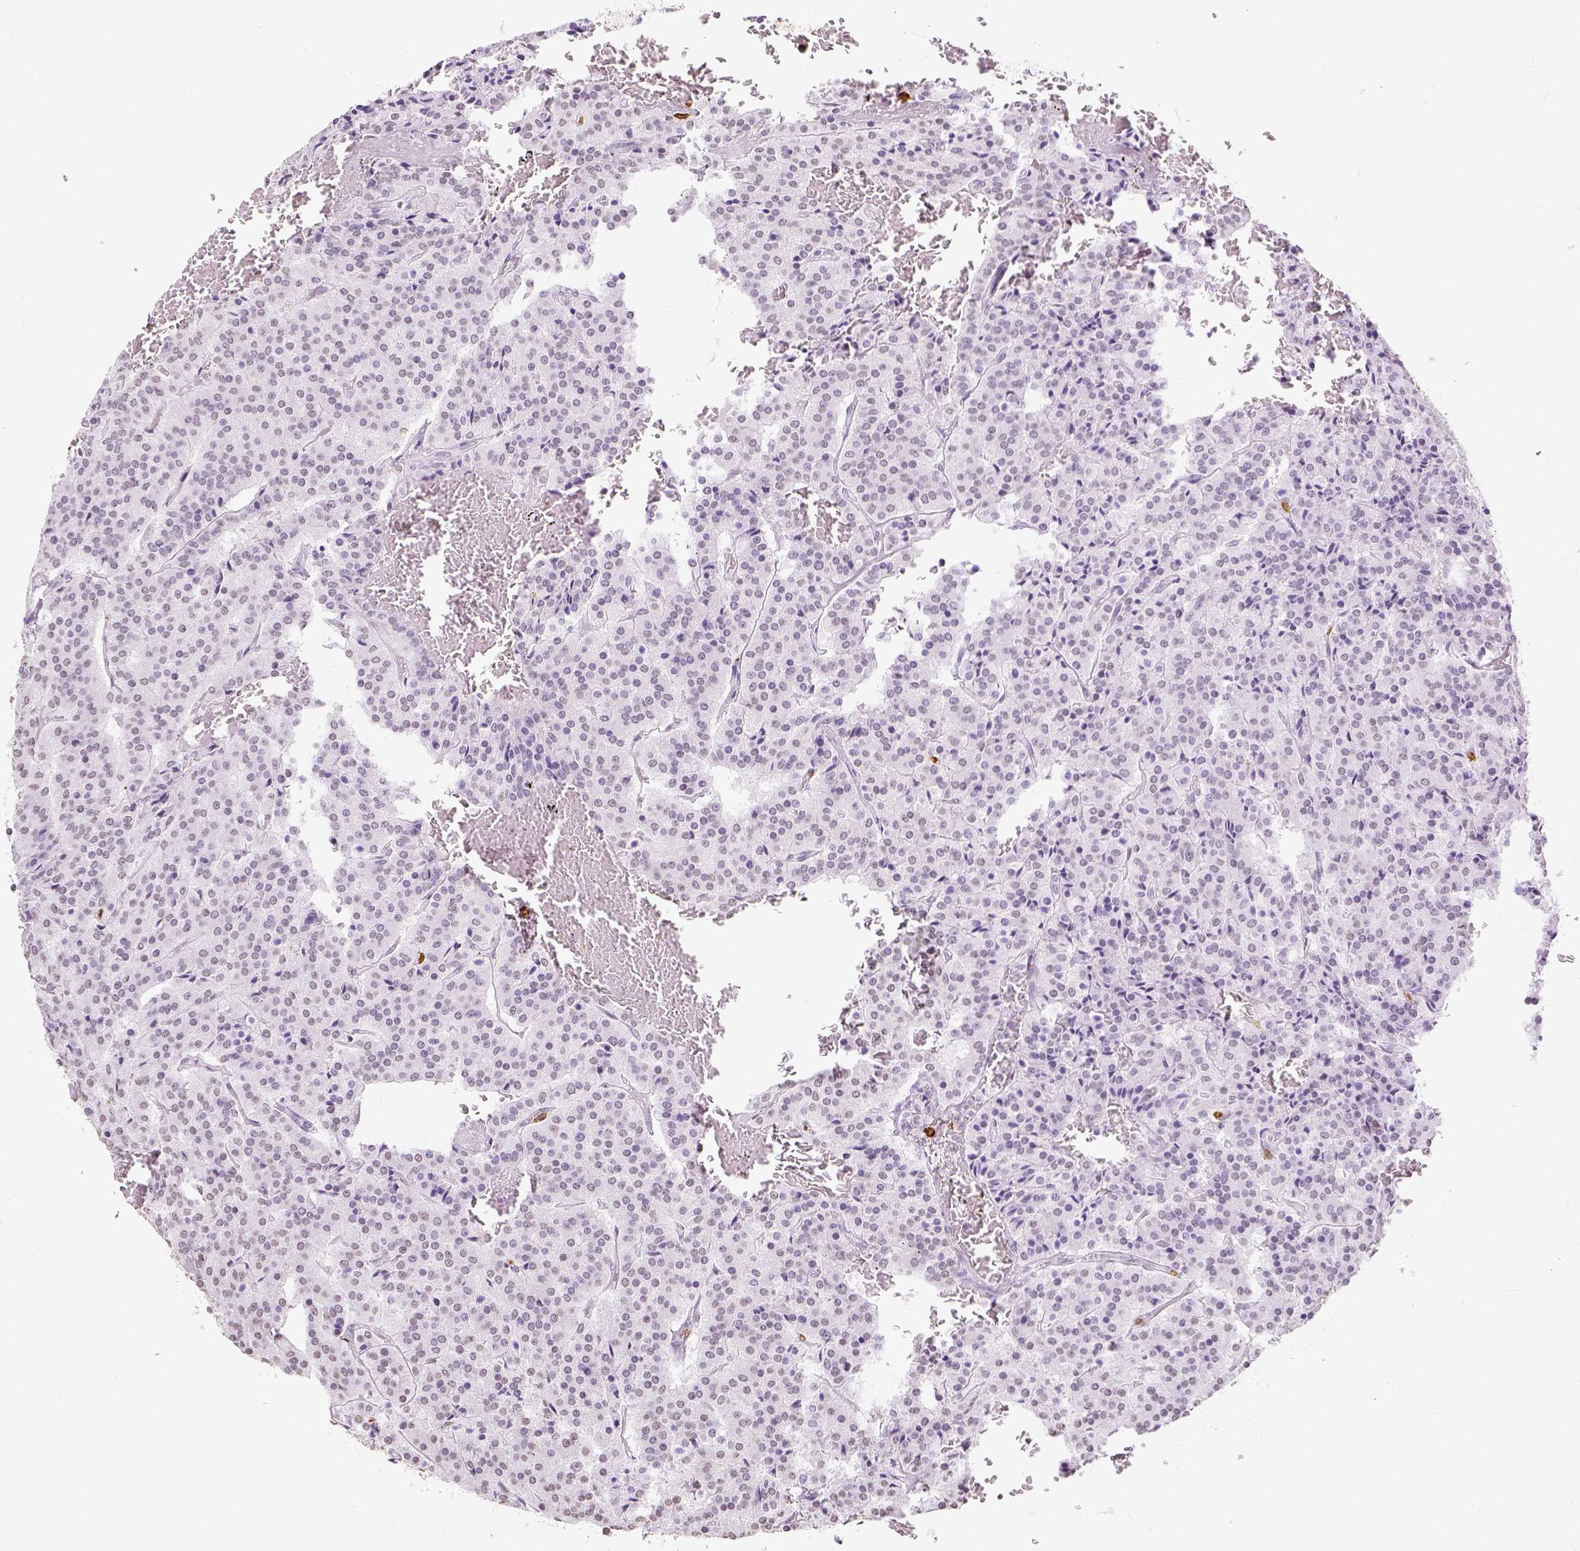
{"staining": {"intensity": "negative", "quantity": "none", "location": "none"}, "tissue": "carcinoid", "cell_type": "Tumor cells", "image_type": "cancer", "snomed": [{"axis": "morphology", "description": "Carcinoid, malignant, NOS"}, {"axis": "topography", "description": "Lung"}], "caption": "Tumor cells show no significant positivity in carcinoid.", "gene": "CD3E", "patient": {"sex": "male", "age": 70}}